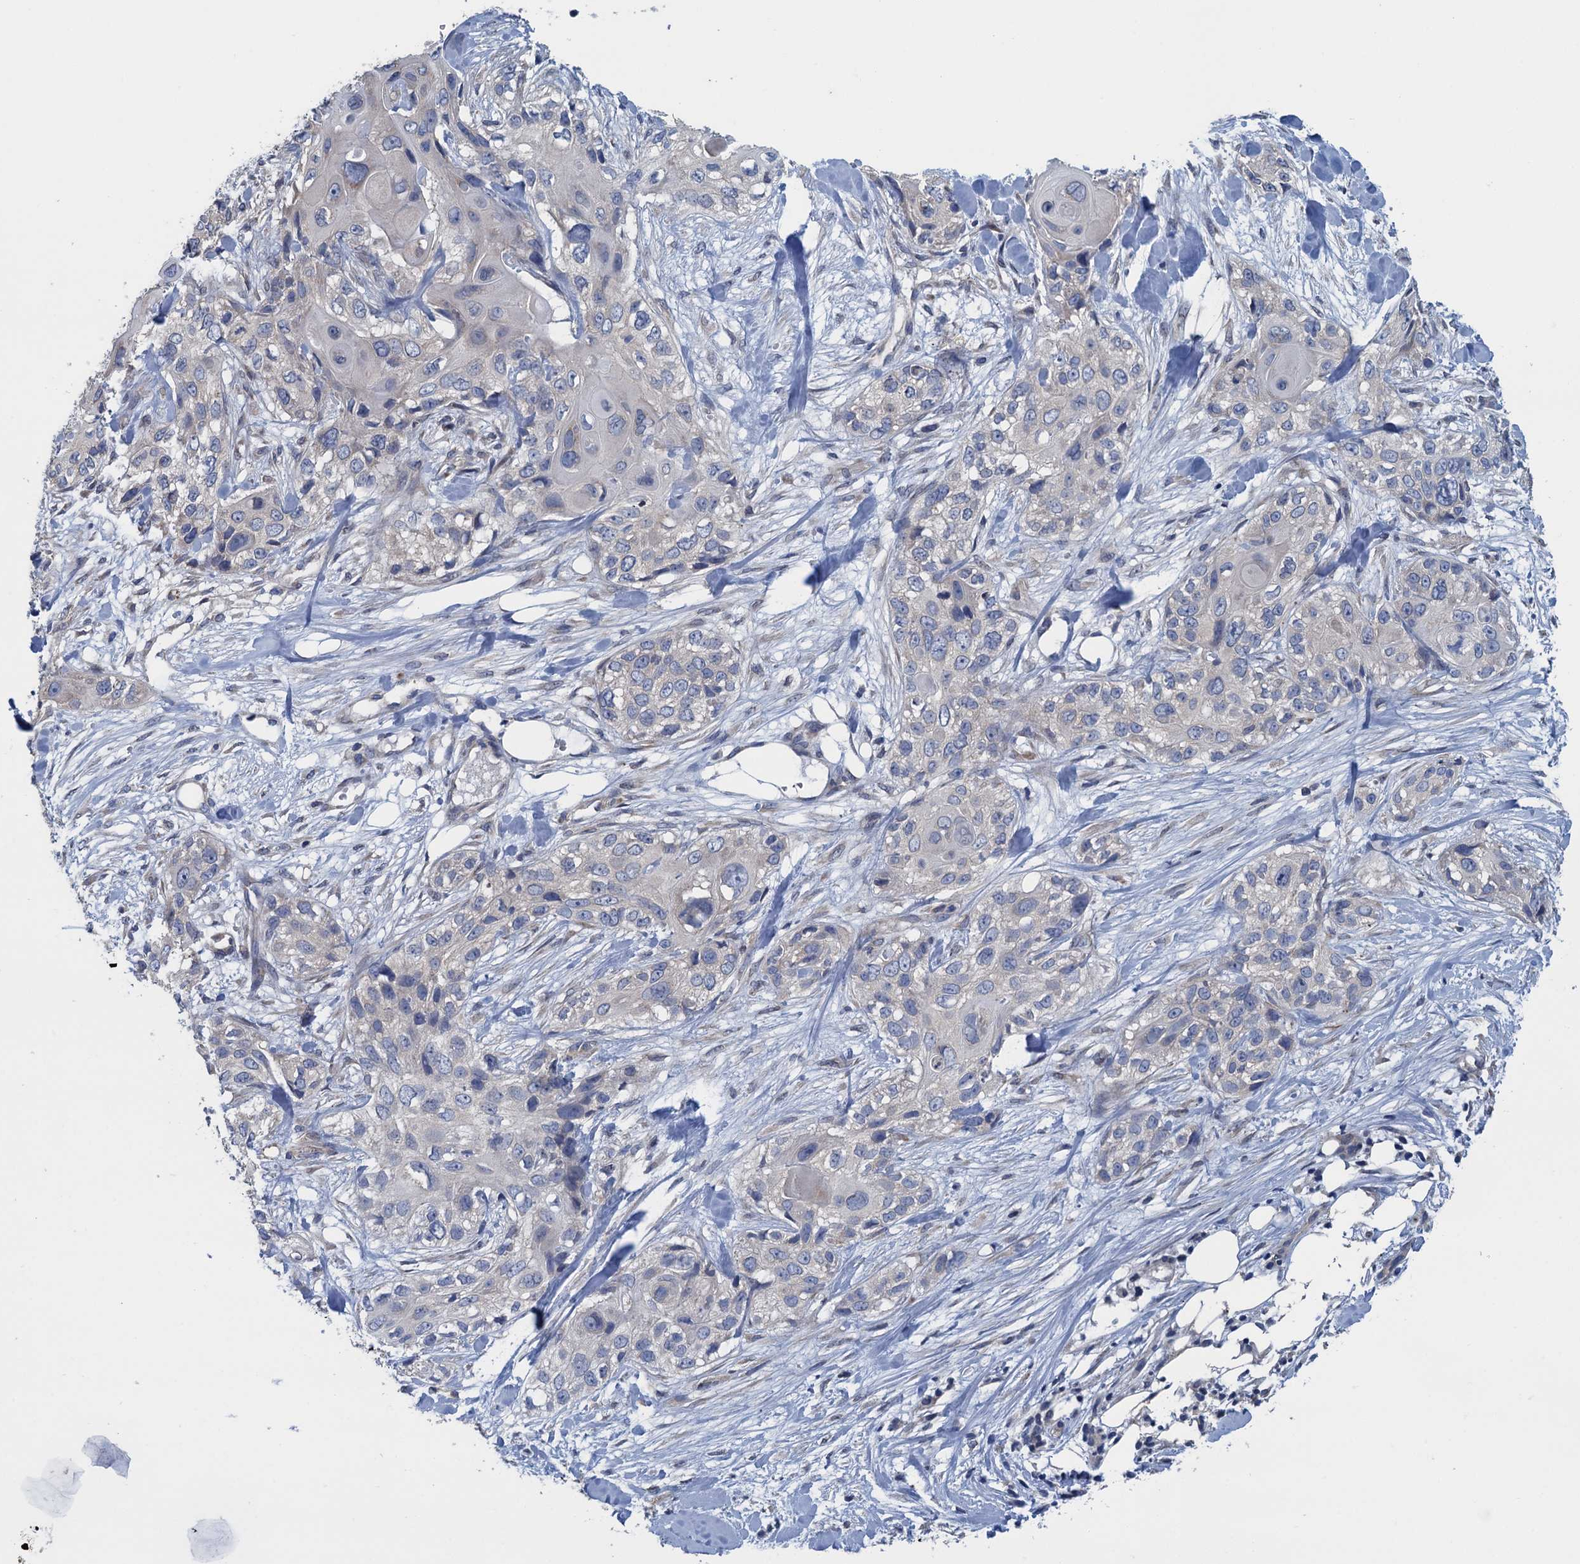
{"staining": {"intensity": "negative", "quantity": "none", "location": "none"}, "tissue": "skin cancer", "cell_type": "Tumor cells", "image_type": "cancer", "snomed": [{"axis": "morphology", "description": "Normal tissue, NOS"}, {"axis": "morphology", "description": "Squamous cell carcinoma, NOS"}, {"axis": "topography", "description": "Skin"}], "caption": "Immunohistochemistry (IHC) histopathology image of neoplastic tissue: human skin squamous cell carcinoma stained with DAB exhibits no significant protein staining in tumor cells. (DAB immunohistochemistry (IHC) with hematoxylin counter stain).", "gene": "CTU2", "patient": {"sex": "male", "age": 72}}